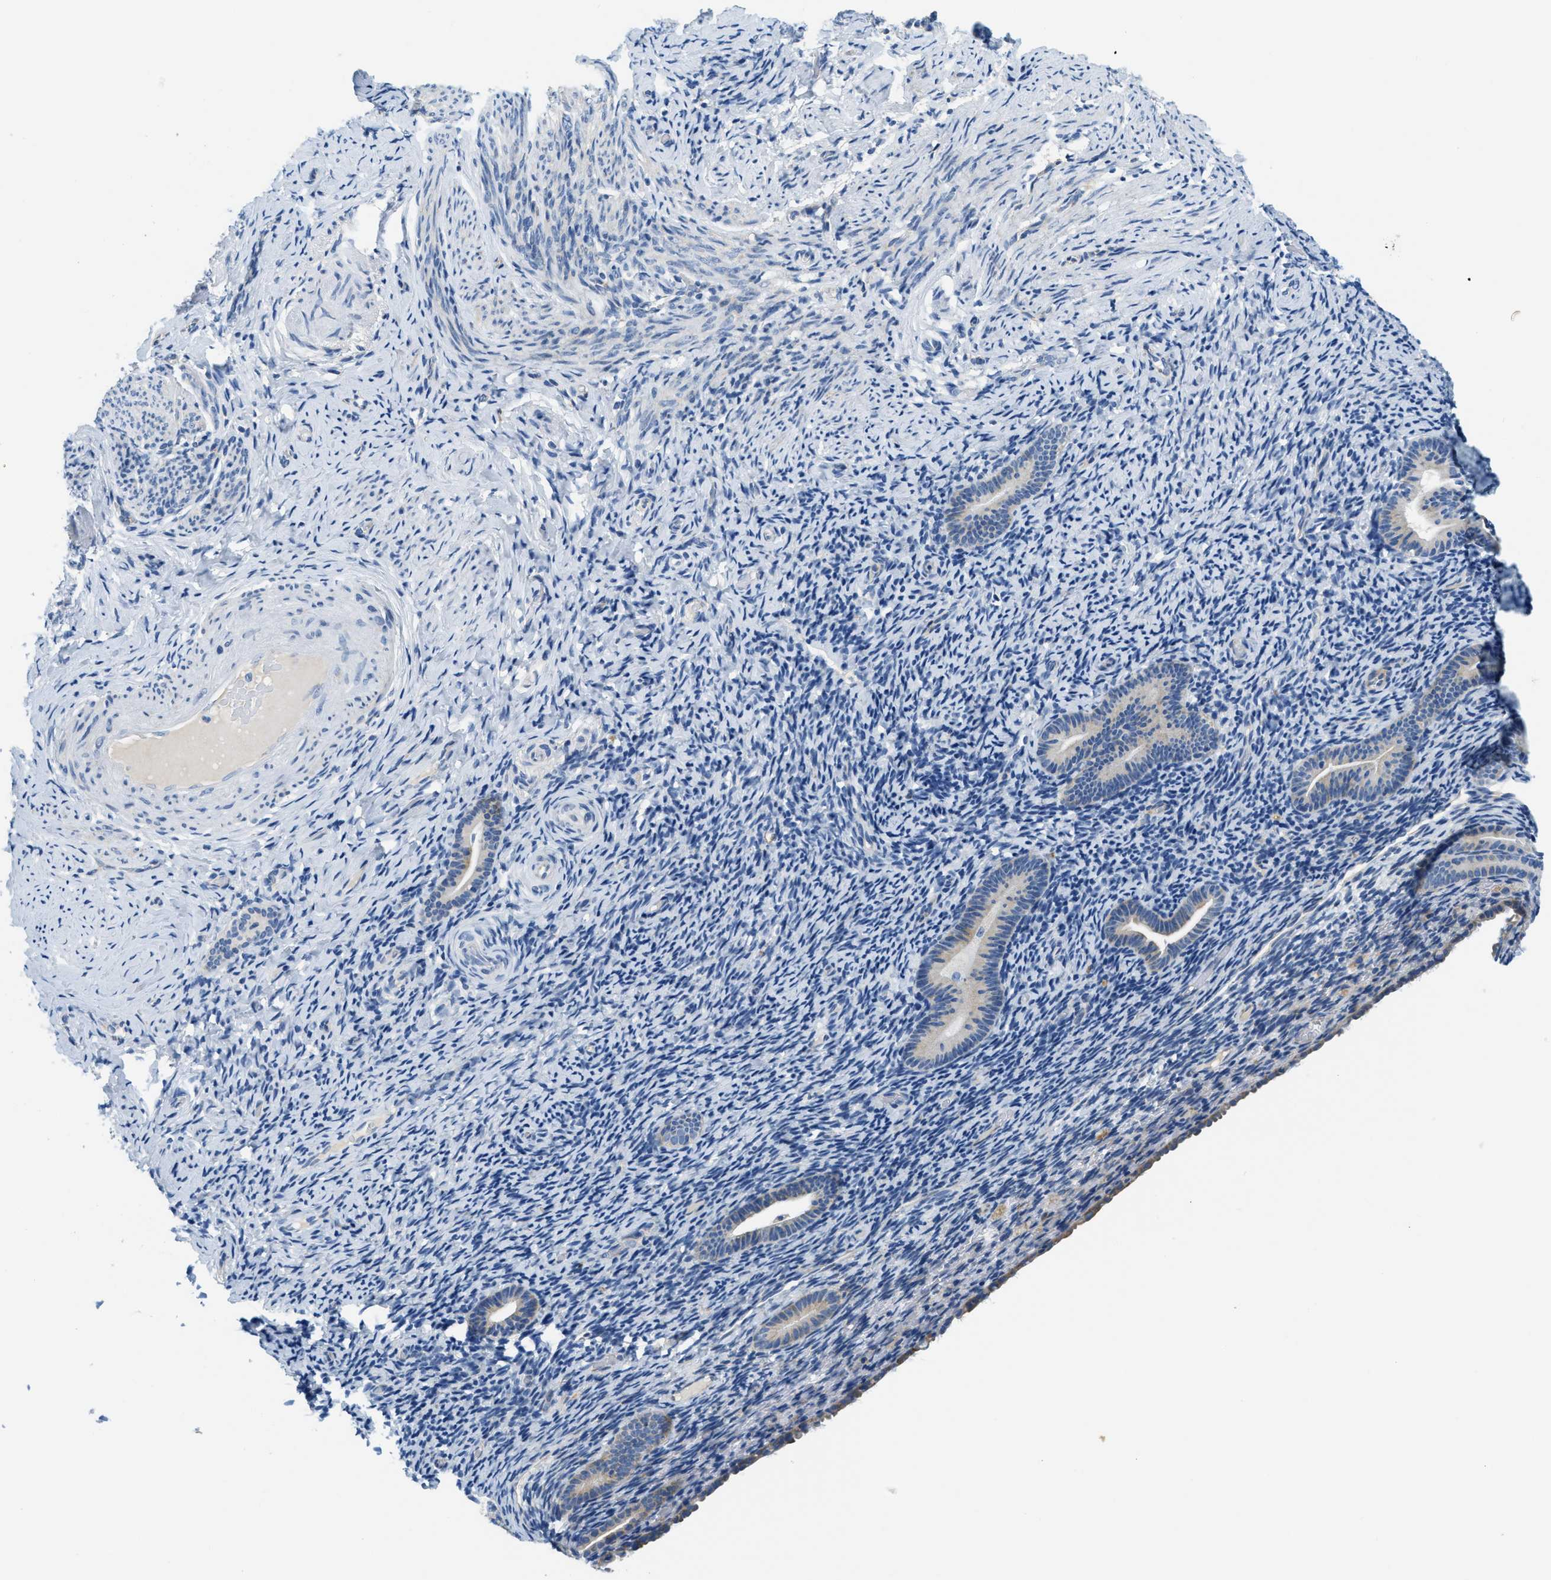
{"staining": {"intensity": "negative", "quantity": "none", "location": "none"}, "tissue": "endometrium", "cell_type": "Cells in endometrial stroma", "image_type": "normal", "snomed": [{"axis": "morphology", "description": "Normal tissue, NOS"}, {"axis": "topography", "description": "Endometrium"}], "caption": "This is a histopathology image of immunohistochemistry staining of normal endometrium, which shows no positivity in cells in endometrial stroma. The staining is performed using DAB (3,3'-diaminobenzidine) brown chromogen with nuclei counter-stained in using hematoxylin.", "gene": "CA4", "patient": {"sex": "female", "age": 51}}